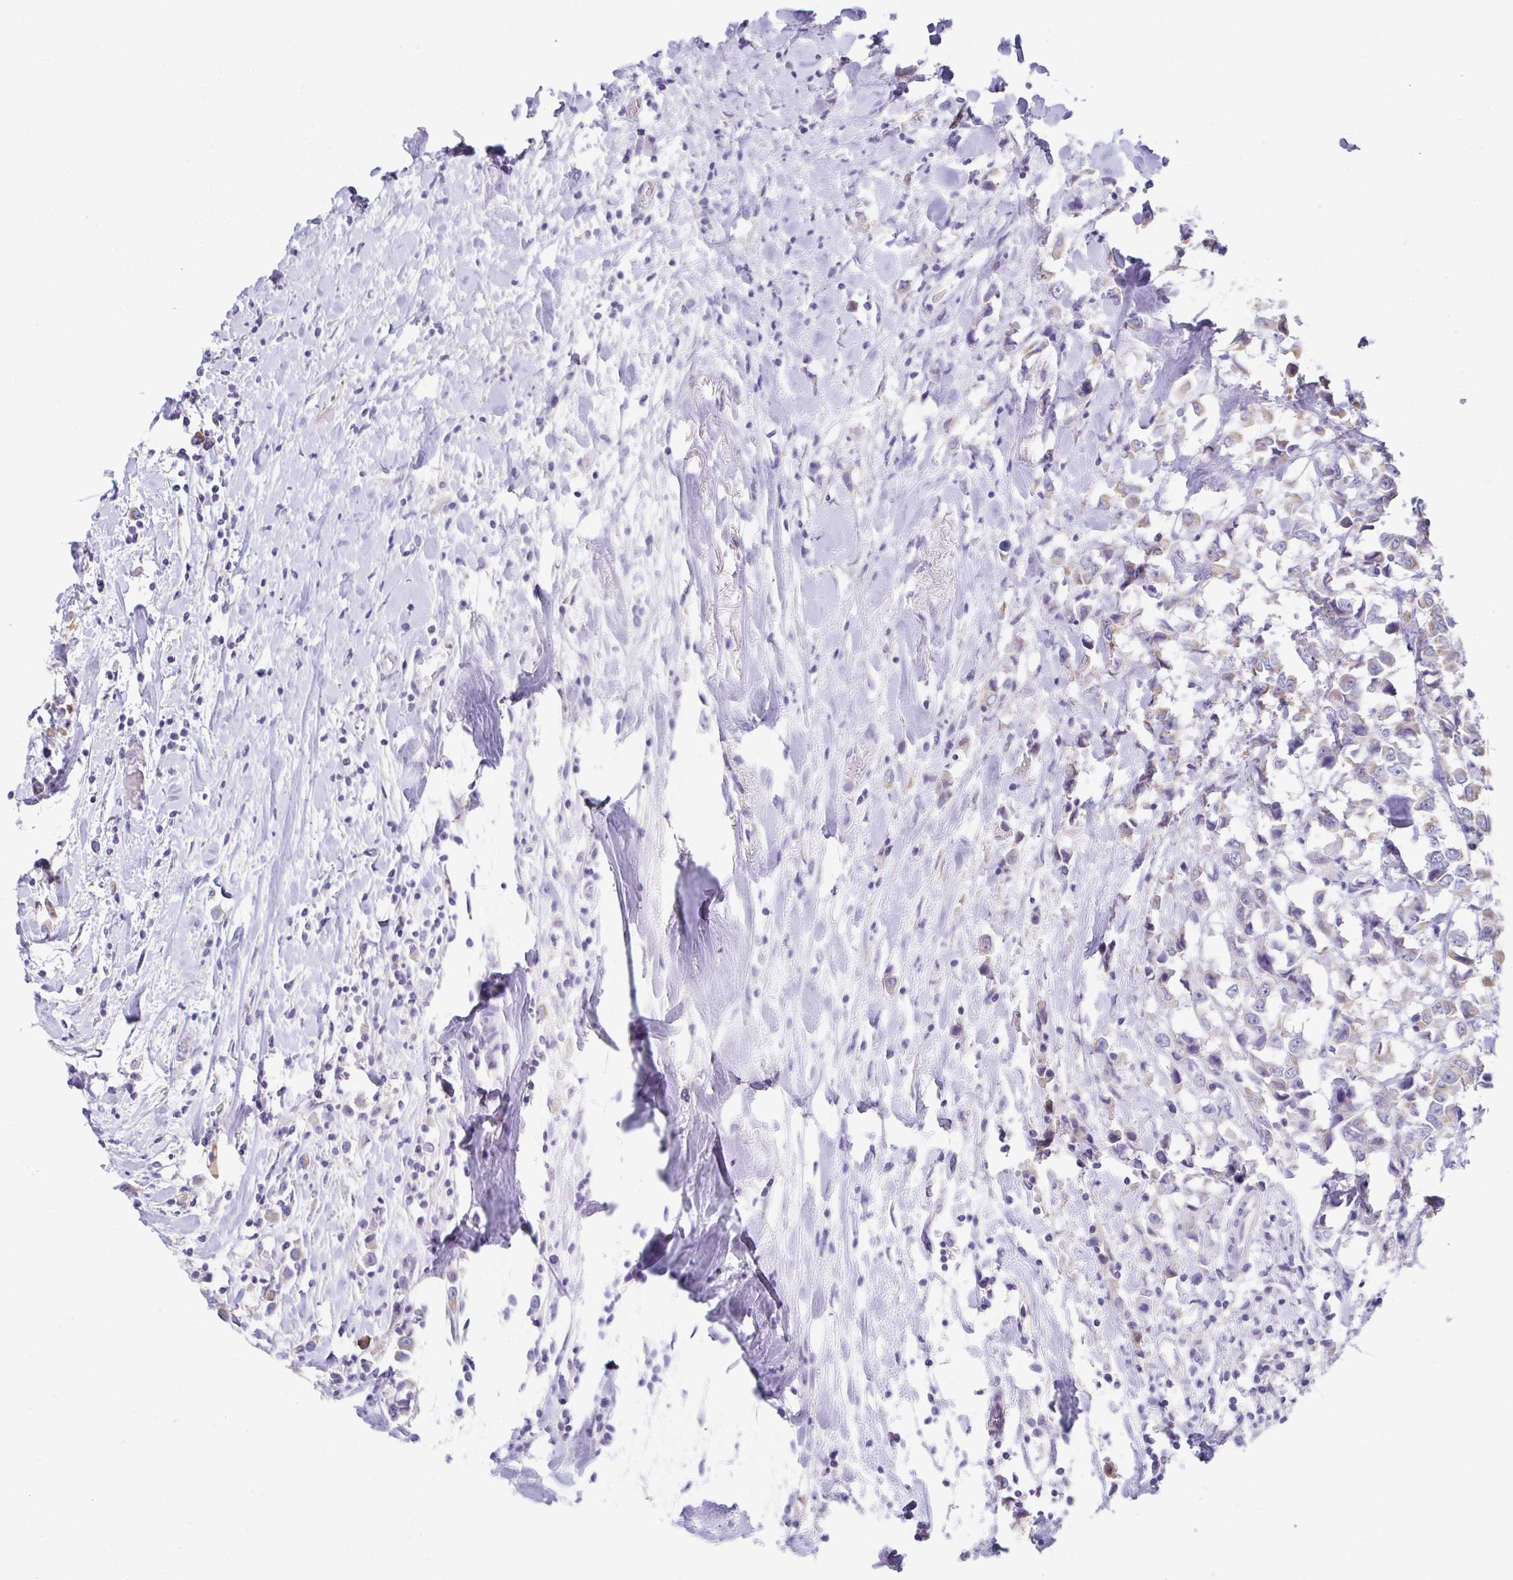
{"staining": {"intensity": "weak", "quantity": "<25%", "location": "cytoplasmic/membranous"}, "tissue": "breast cancer", "cell_type": "Tumor cells", "image_type": "cancer", "snomed": [{"axis": "morphology", "description": "Duct carcinoma"}, {"axis": "topography", "description": "Breast"}], "caption": "This is a image of immunohistochemistry staining of invasive ductal carcinoma (breast), which shows no expression in tumor cells.", "gene": "AKAP6", "patient": {"sex": "female", "age": 61}}